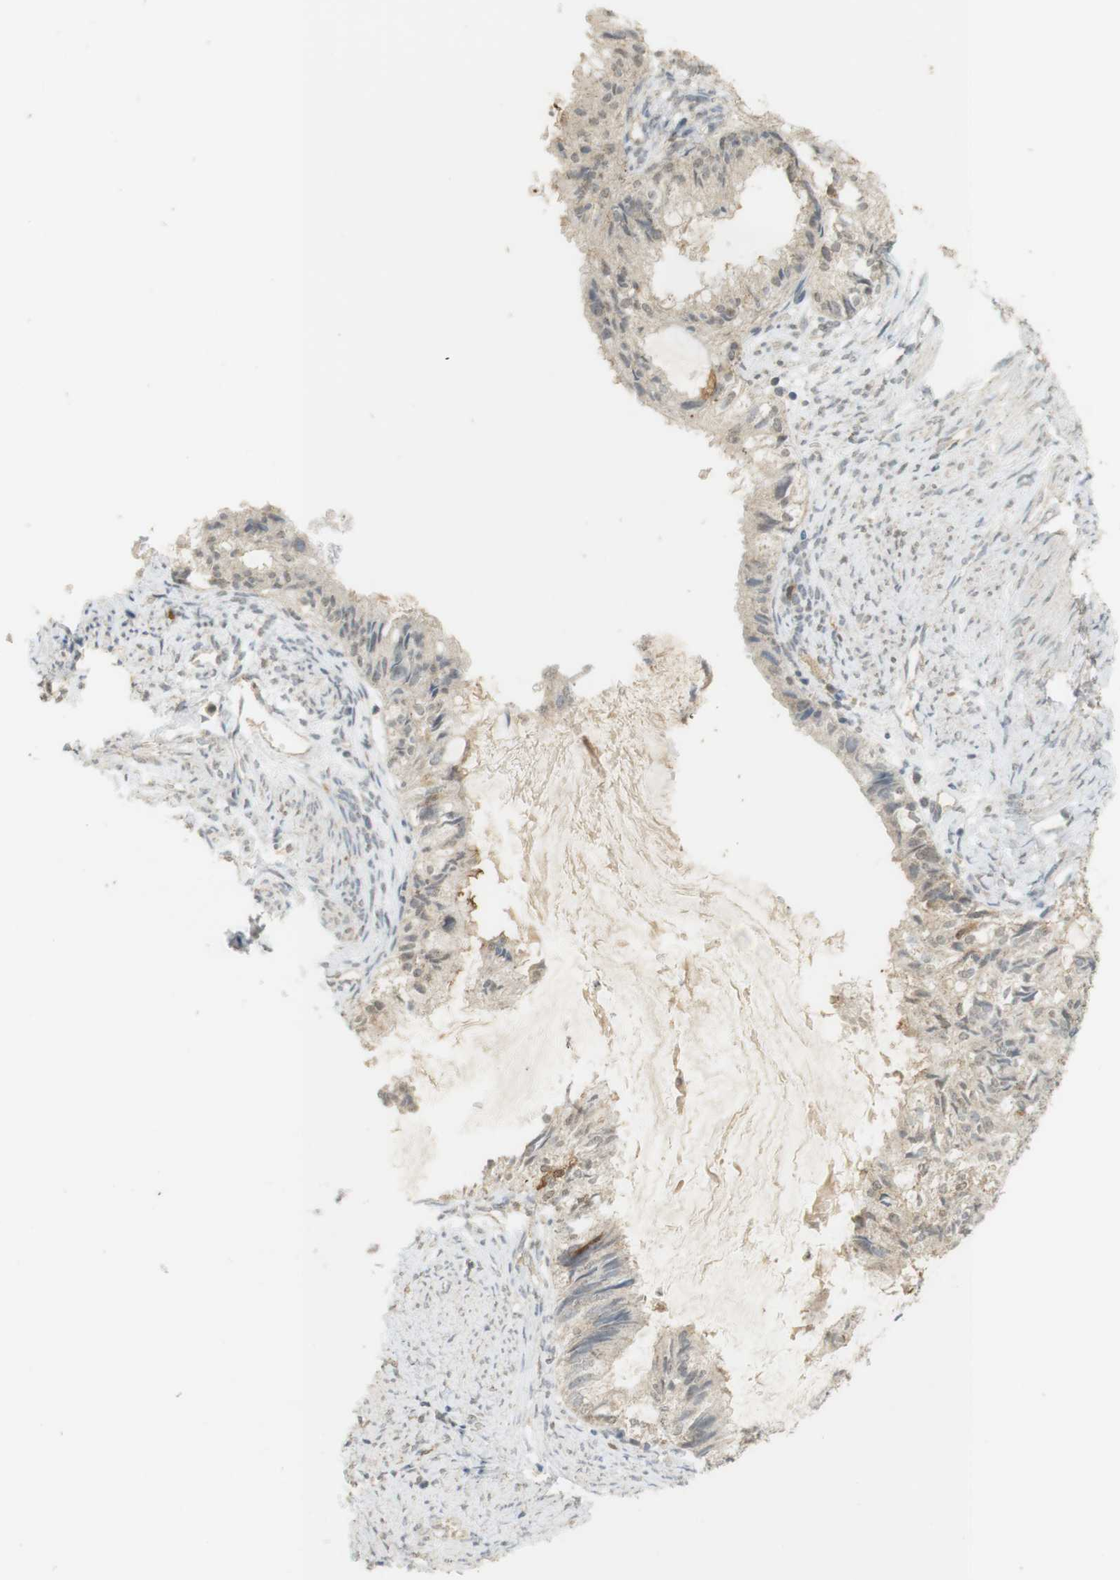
{"staining": {"intensity": "moderate", "quantity": "<25%", "location": "cytoplasmic/membranous"}, "tissue": "cervical cancer", "cell_type": "Tumor cells", "image_type": "cancer", "snomed": [{"axis": "morphology", "description": "Normal tissue, NOS"}, {"axis": "morphology", "description": "Adenocarcinoma, NOS"}, {"axis": "topography", "description": "Cervix"}, {"axis": "topography", "description": "Endometrium"}], "caption": "The histopathology image displays staining of cervical cancer, revealing moderate cytoplasmic/membranous protein staining (brown color) within tumor cells.", "gene": "TTK", "patient": {"sex": "female", "age": 86}}